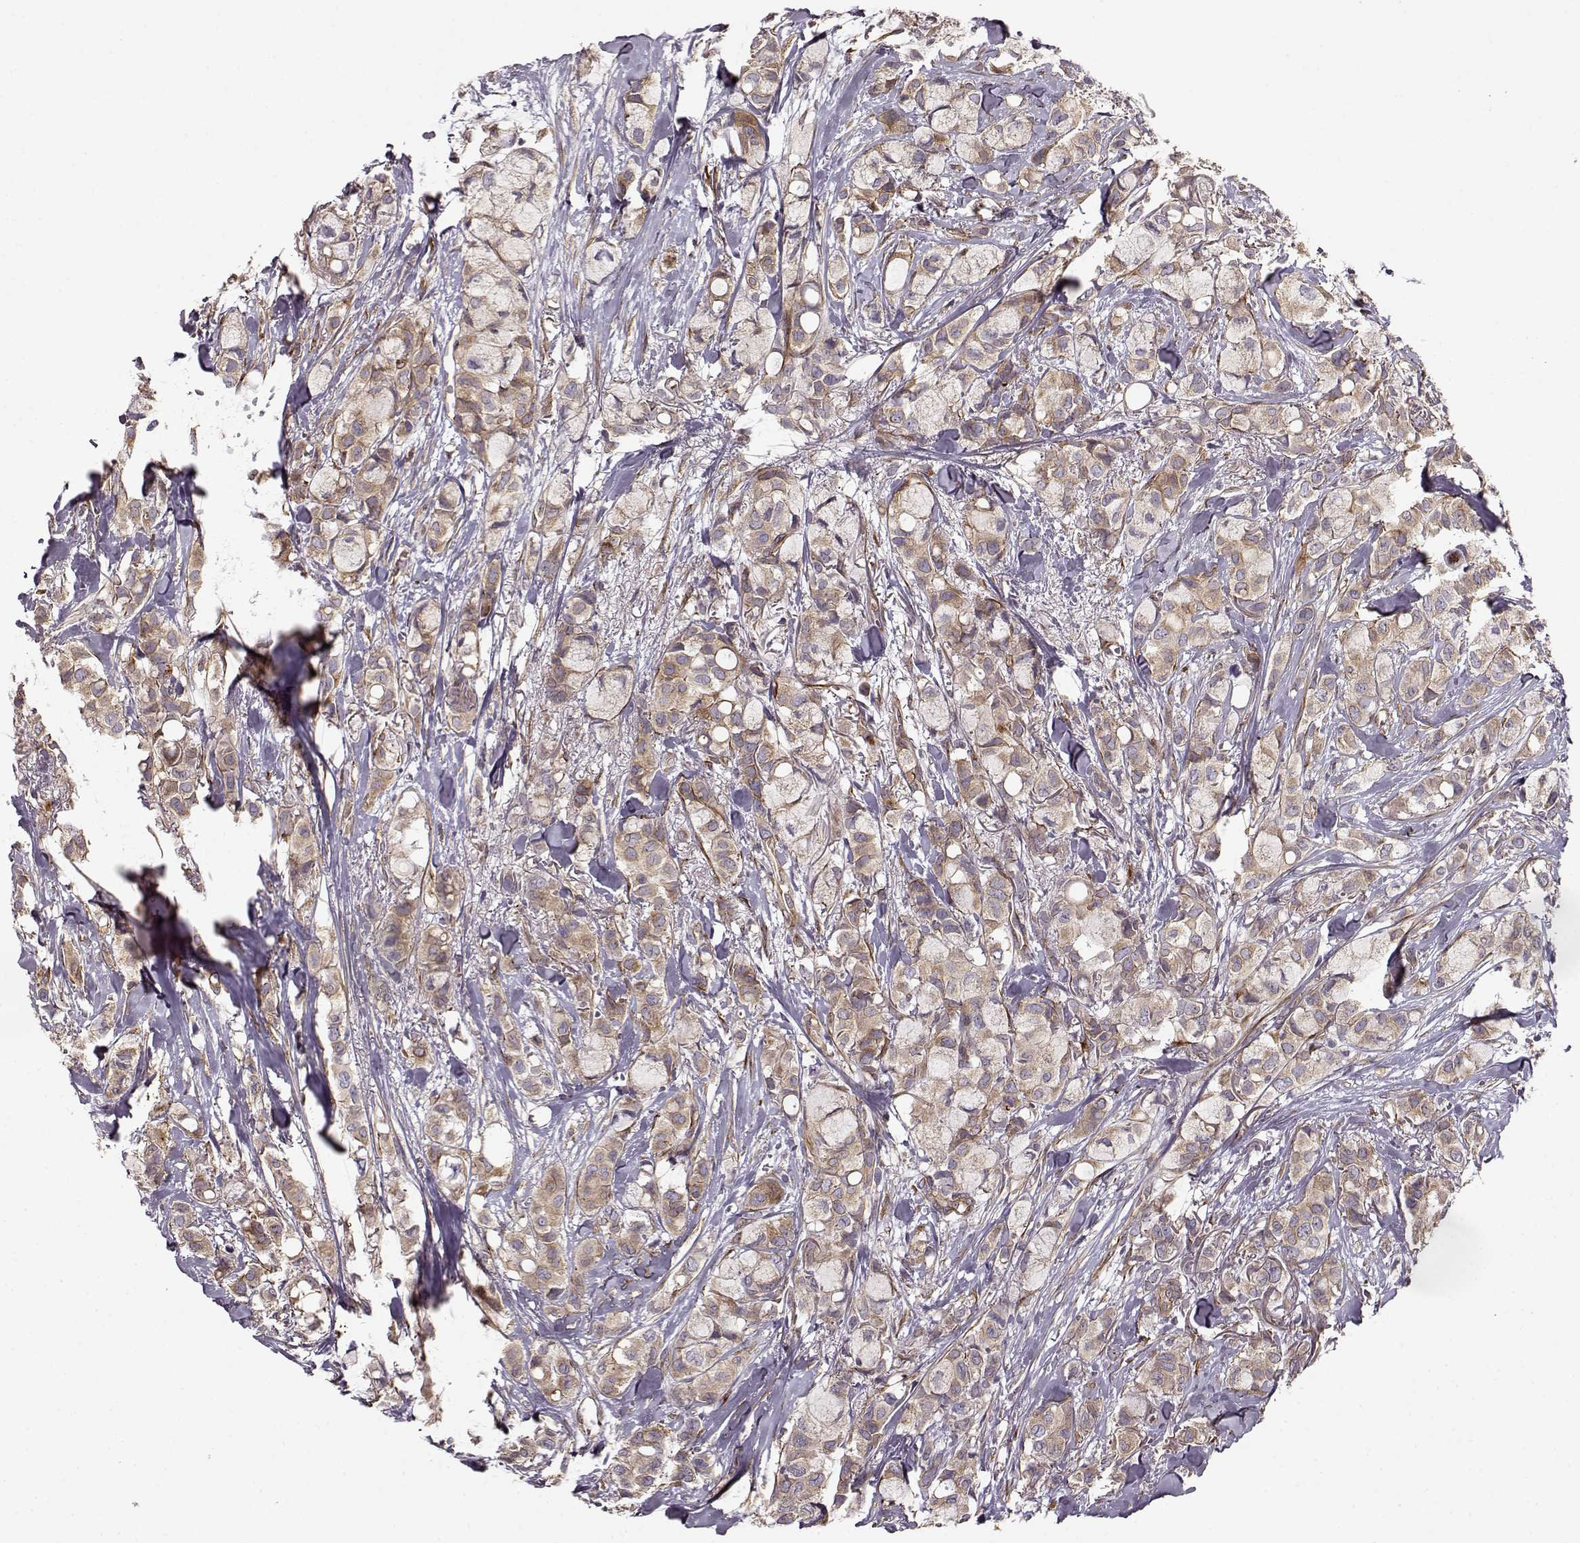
{"staining": {"intensity": "weak", "quantity": ">75%", "location": "cytoplasmic/membranous"}, "tissue": "breast cancer", "cell_type": "Tumor cells", "image_type": "cancer", "snomed": [{"axis": "morphology", "description": "Duct carcinoma"}, {"axis": "topography", "description": "Breast"}], "caption": "Immunohistochemical staining of human intraductal carcinoma (breast) demonstrates low levels of weak cytoplasmic/membranous expression in about >75% of tumor cells.", "gene": "MTR", "patient": {"sex": "female", "age": 85}}